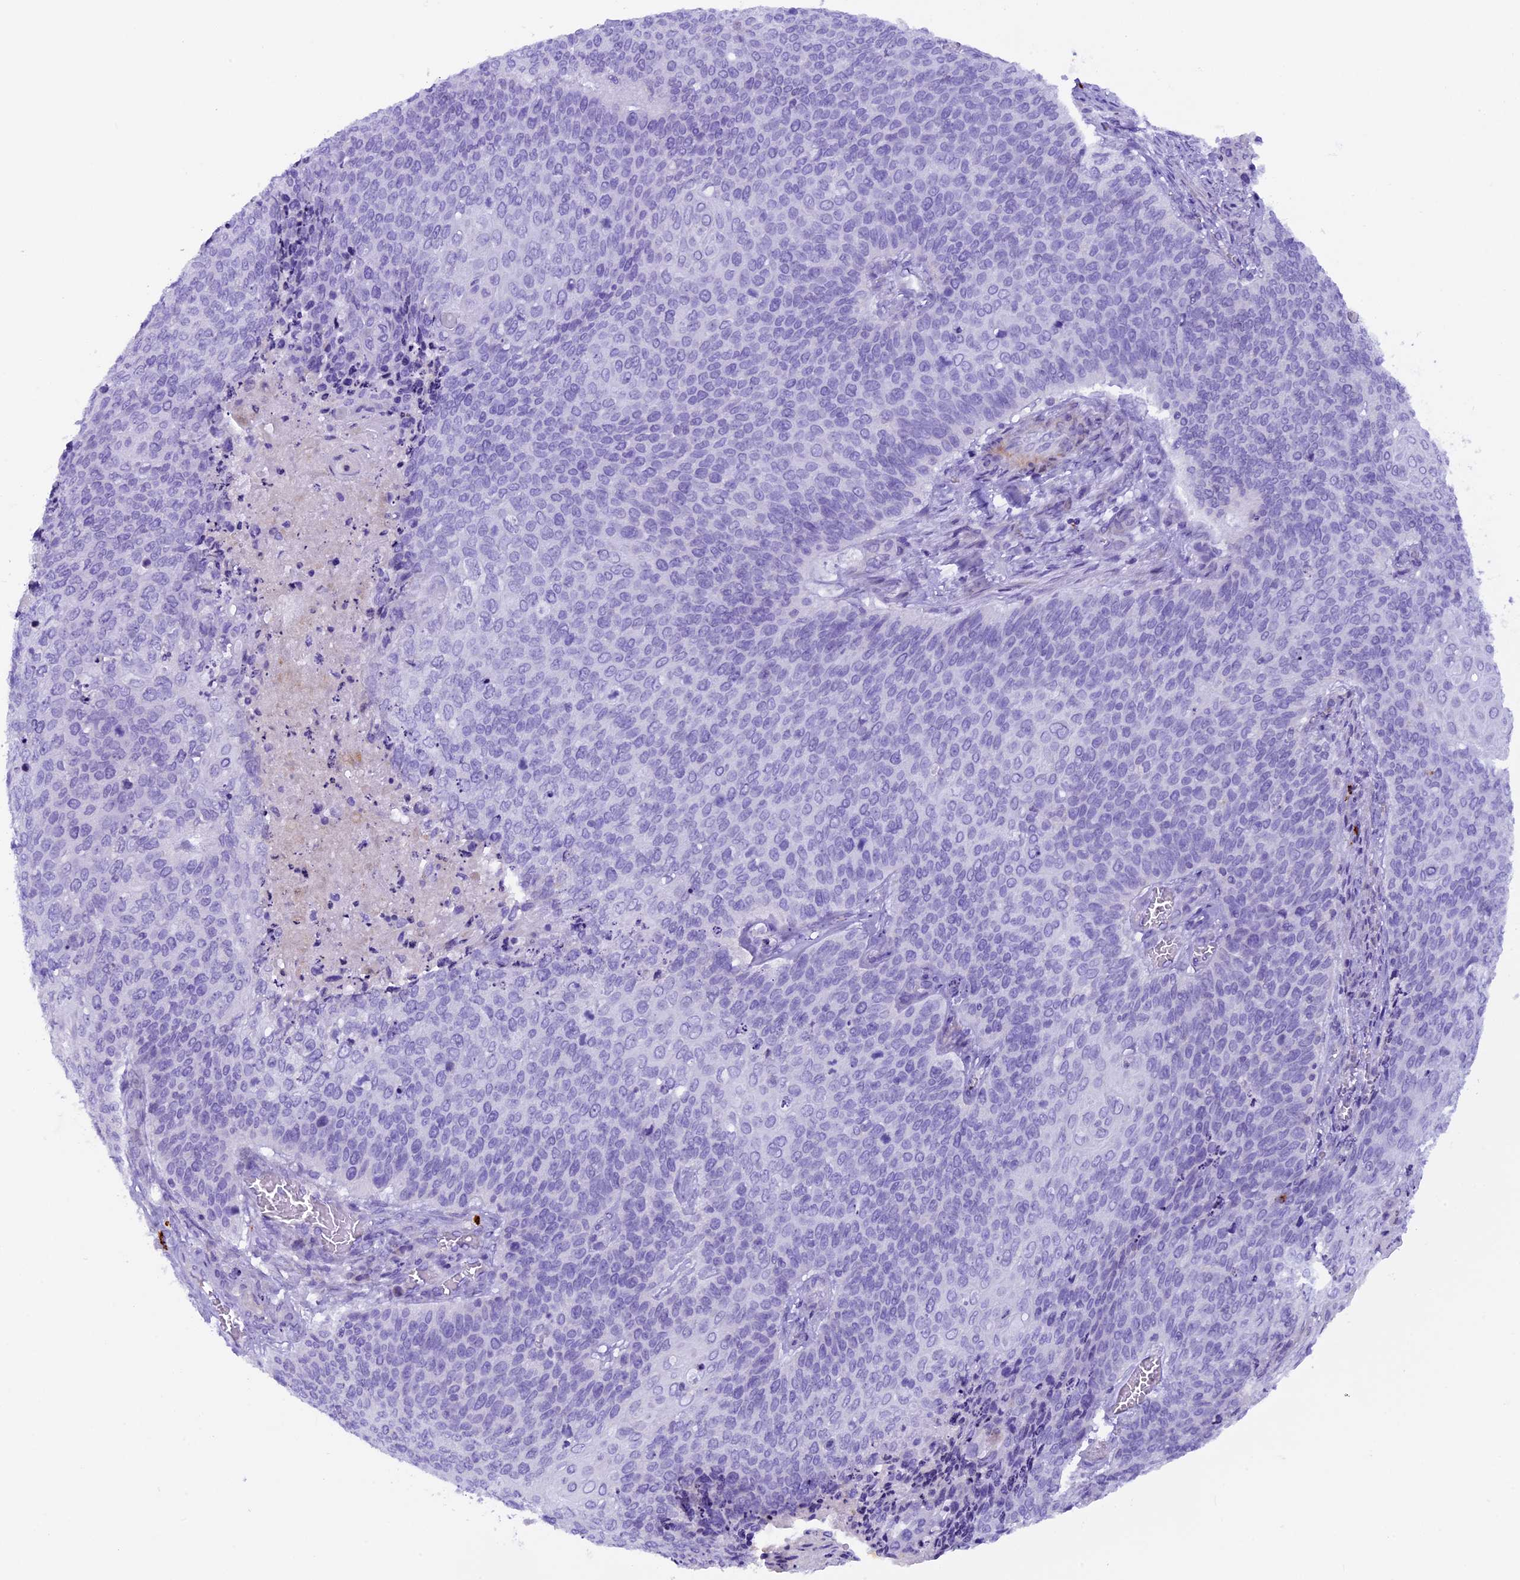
{"staining": {"intensity": "negative", "quantity": "none", "location": "none"}, "tissue": "cervical cancer", "cell_type": "Tumor cells", "image_type": "cancer", "snomed": [{"axis": "morphology", "description": "Squamous cell carcinoma, NOS"}, {"axis": "topography", "description": "Cervix"}], "caption": "A photomicrograph of human cervical squamous cell carcinoma is negative for staining in tumor cells.", "gene": "RTTN", "patient": {"sex": "female", "age": 39}}